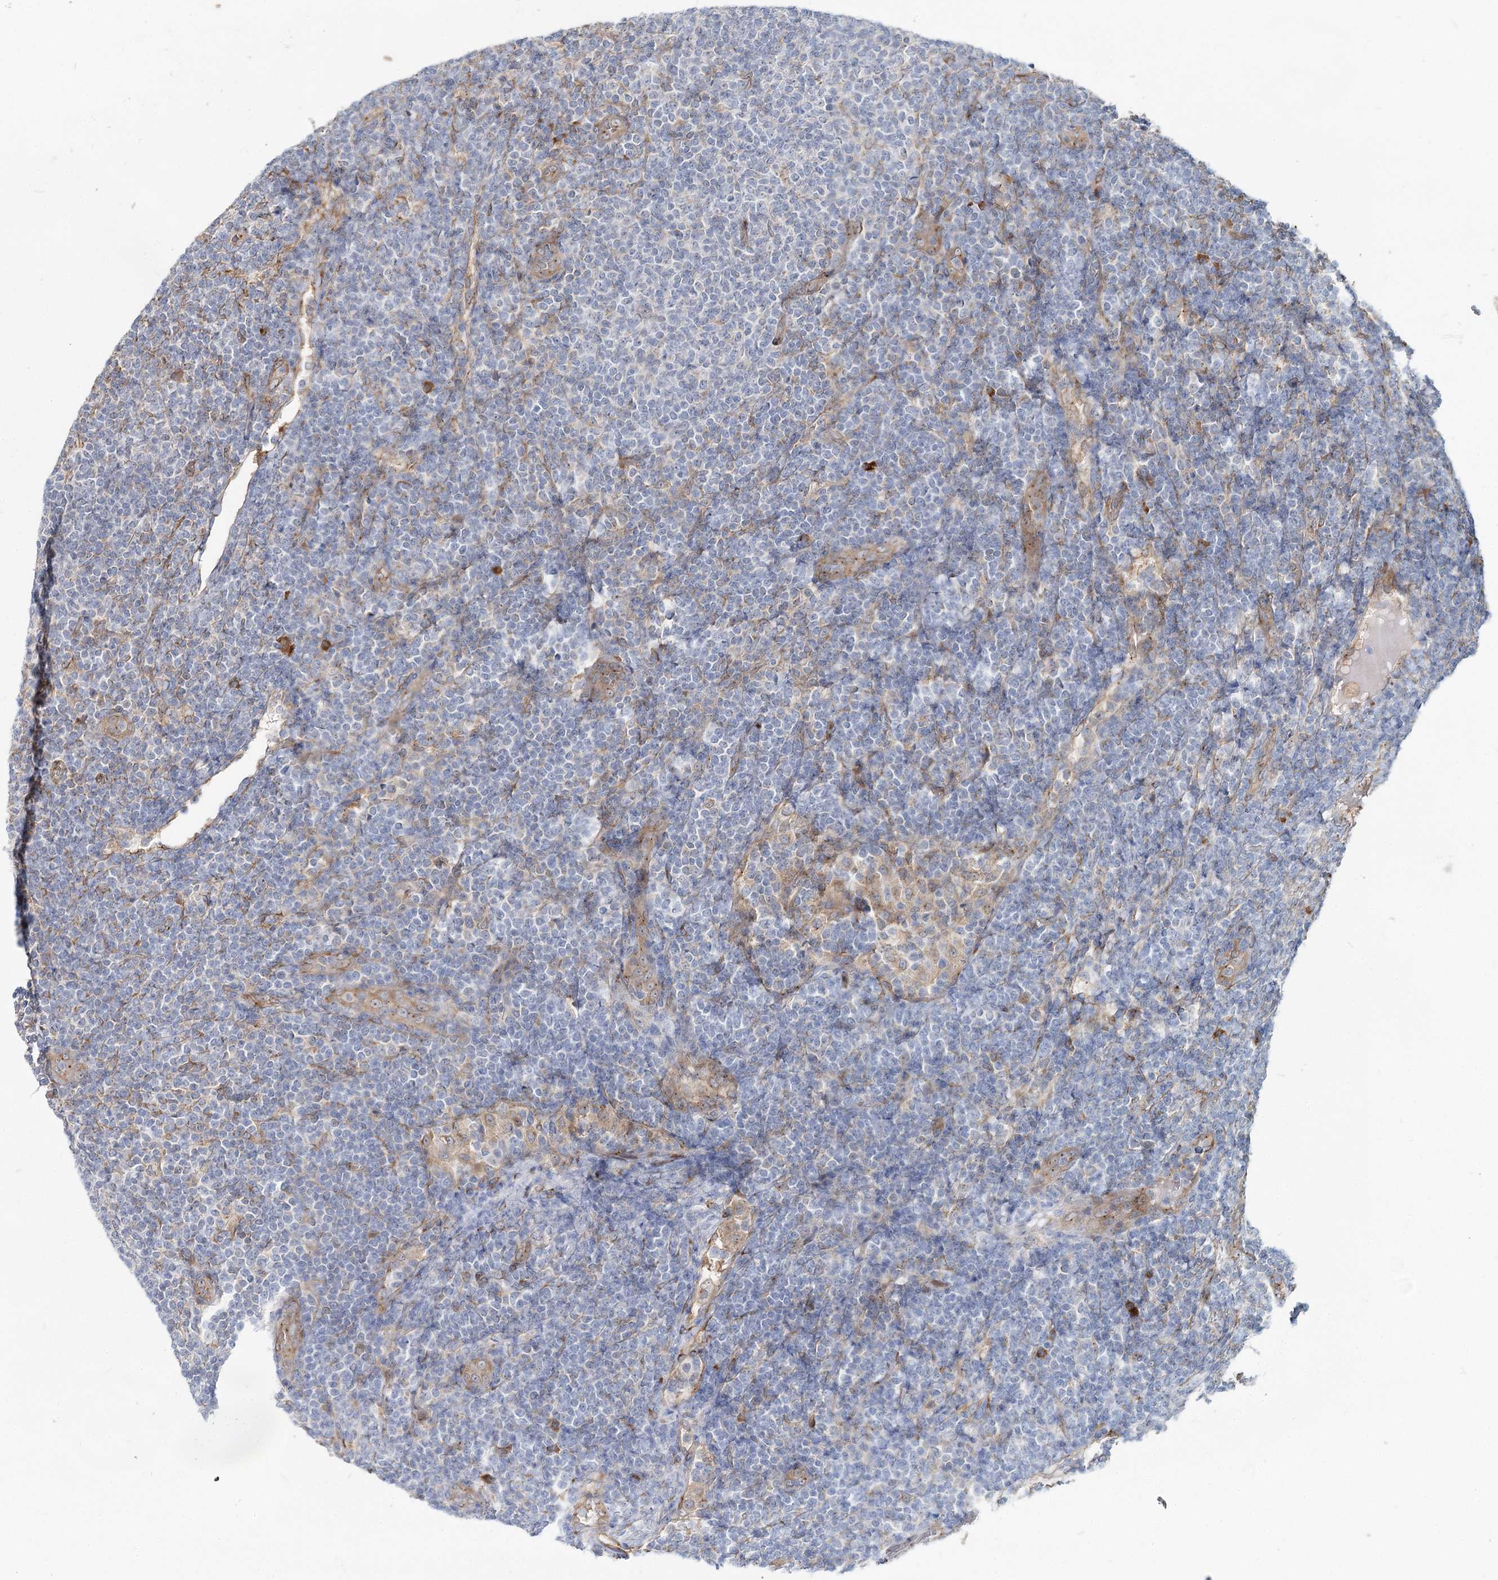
{"staining": {"intensity": "negative", "quantity": "none", "location": "none"}, "tissue": "lymphoma", "cell_type": "Tumor cells", "image_type": "cancer", "snomed": [{"axis": "morphology", "description": "Malignant lymphoma, non-Hodgkin's type, Low grade"}, {"axis": "topography", "description": "Lymph node"}], "caption": "Immunohistochemical staining of human lymphoma exhibits no significant staining in tumor cells. (DAB immunohistochemistry (IHC) visualized using brightfield microscopy, high magnification).", "gene": "SPART", "patient": {"sex": "male", "age": 66}}